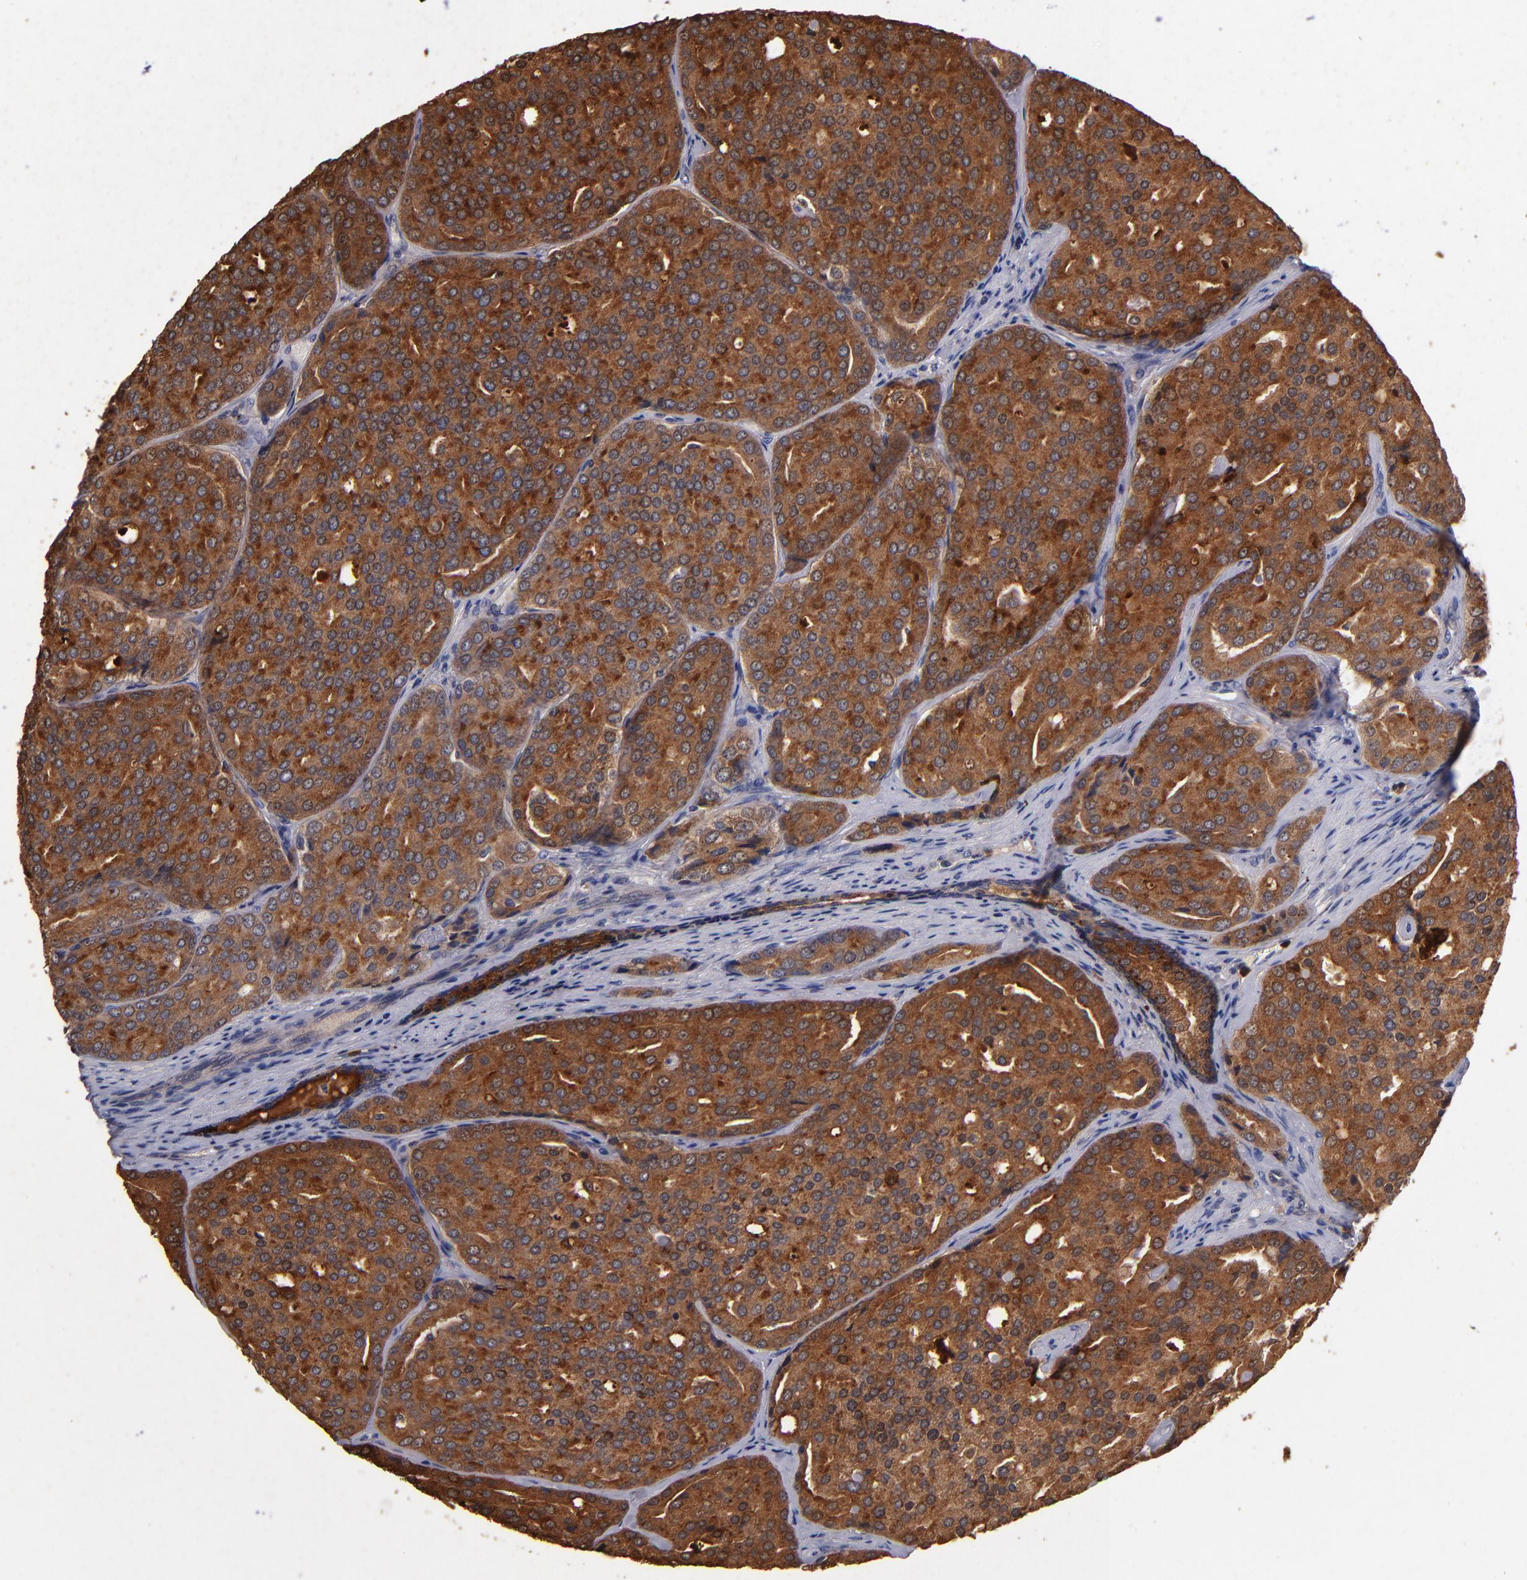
{"staining": {"intensity": "strong", "quantity": ">75%", "location": "cytoplasmic/membranous"}, "tissue": "prostate cancer", "cell_type": "Tumor cells", "image_type": "cancer", "snomed": [{"axis": "morphology", "description": "Adenocarcinoma, High grade"}, {"axis": "topography", "description": "Prostate"}], "caption": "High-grade adenocarcinoma (prostate) stained with DAB immunohistochemistry (IHC) displays high levels of strong cytoplasmic/membranous staining in about >75% of tumor cells.", "gene": "TTLL12", "patient": {"sex": "male", "age": 64}}